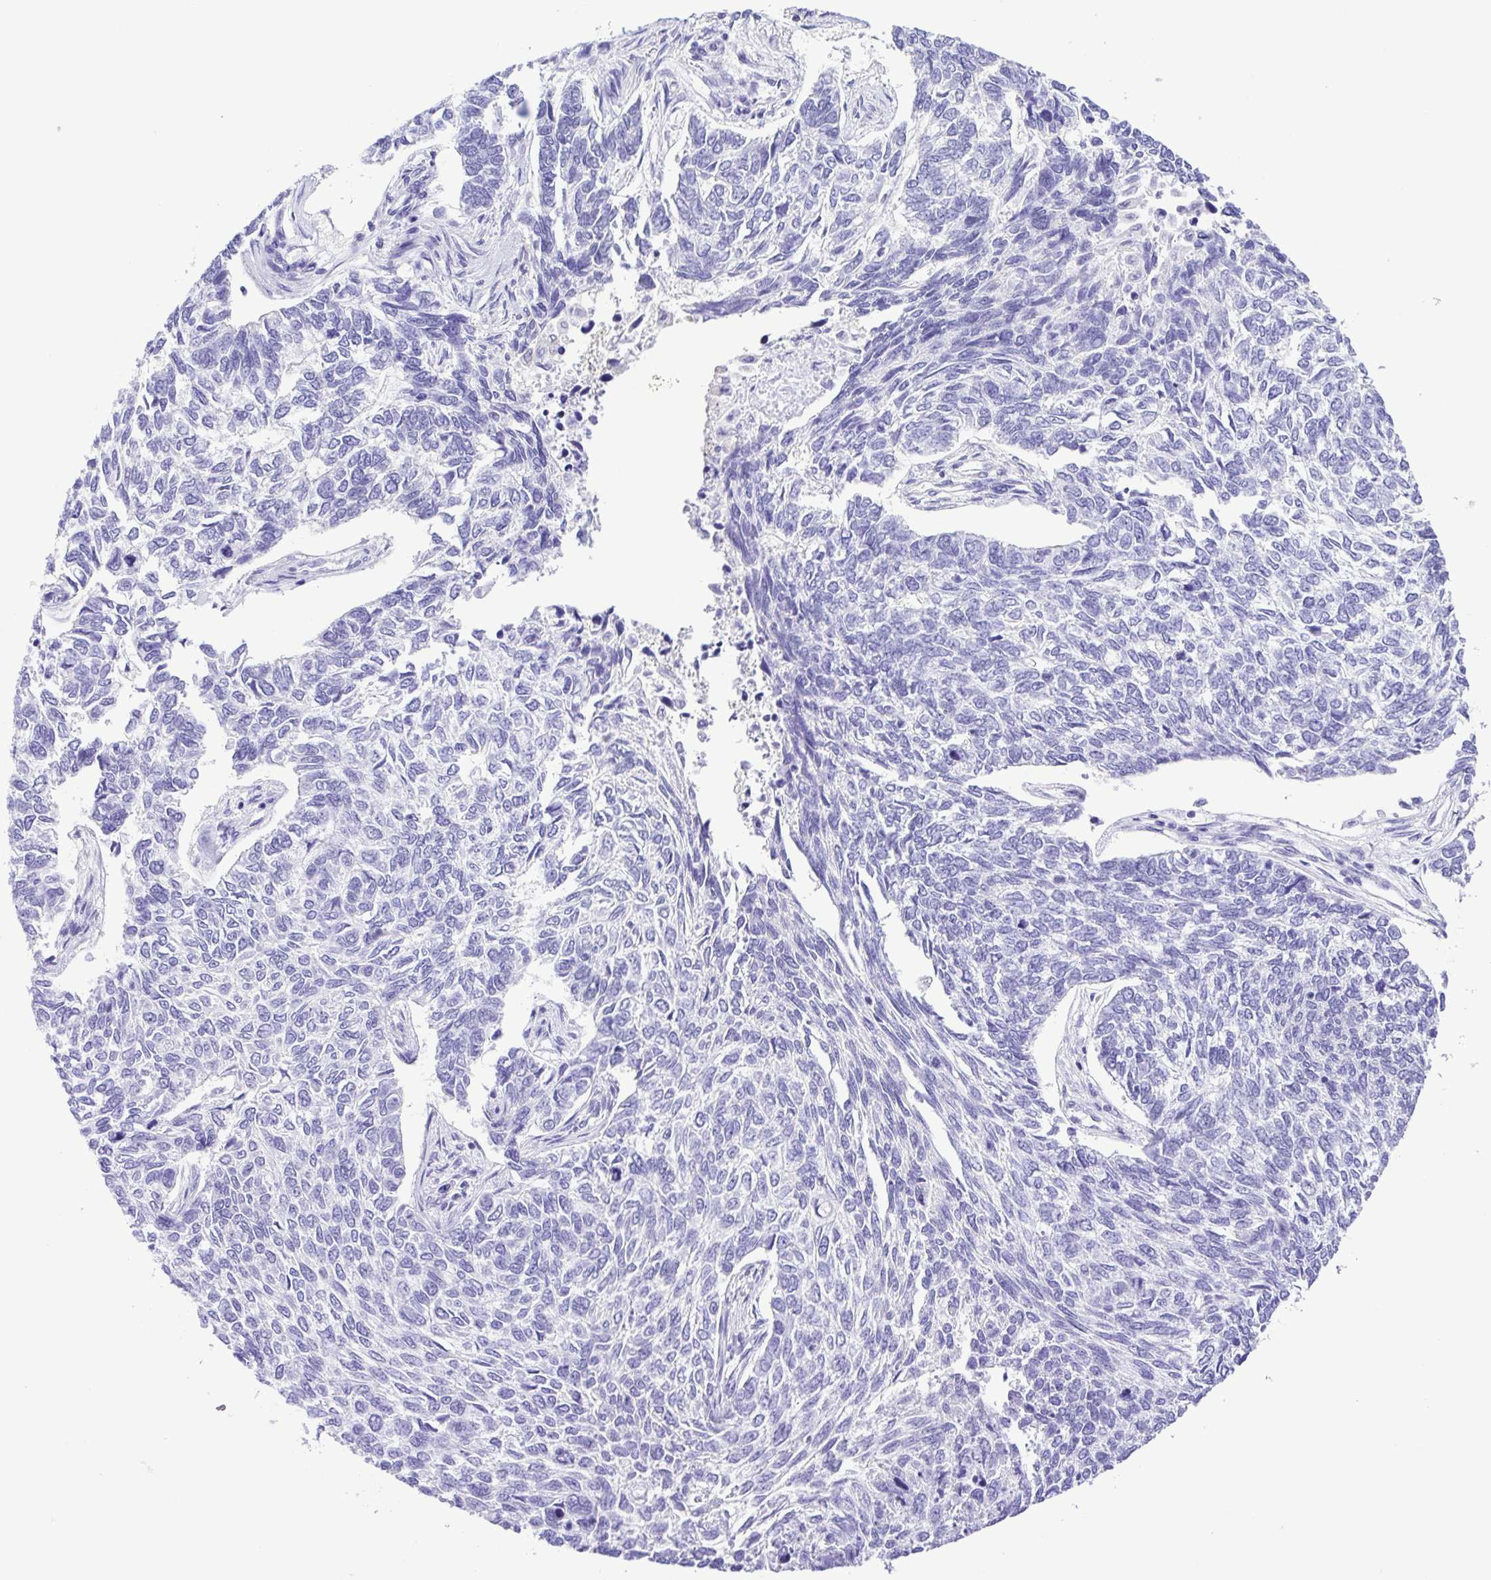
{"staining": {"intensity": "negative", "quantity": "none", "location": "none"}, "tissue": "skin cancer", "cell_type": "Tumor cells", "image_type": "cancer", "snomed": [{"axis": "morphology", "description": "Basal cell carcinoma"}, {"axis": "topography", "description": "Skin"}], "caption": "DAB immunohistochemical staining of basal cell carcinoma (skin) demonstrates no significant staining in tumor cells. (DAB (3,3'-diaminobenzidine) immunohistochemistry with hematoxylin counter stain).", "gene": "SYT1", "patient": {"sex": "female", "age": 65}}